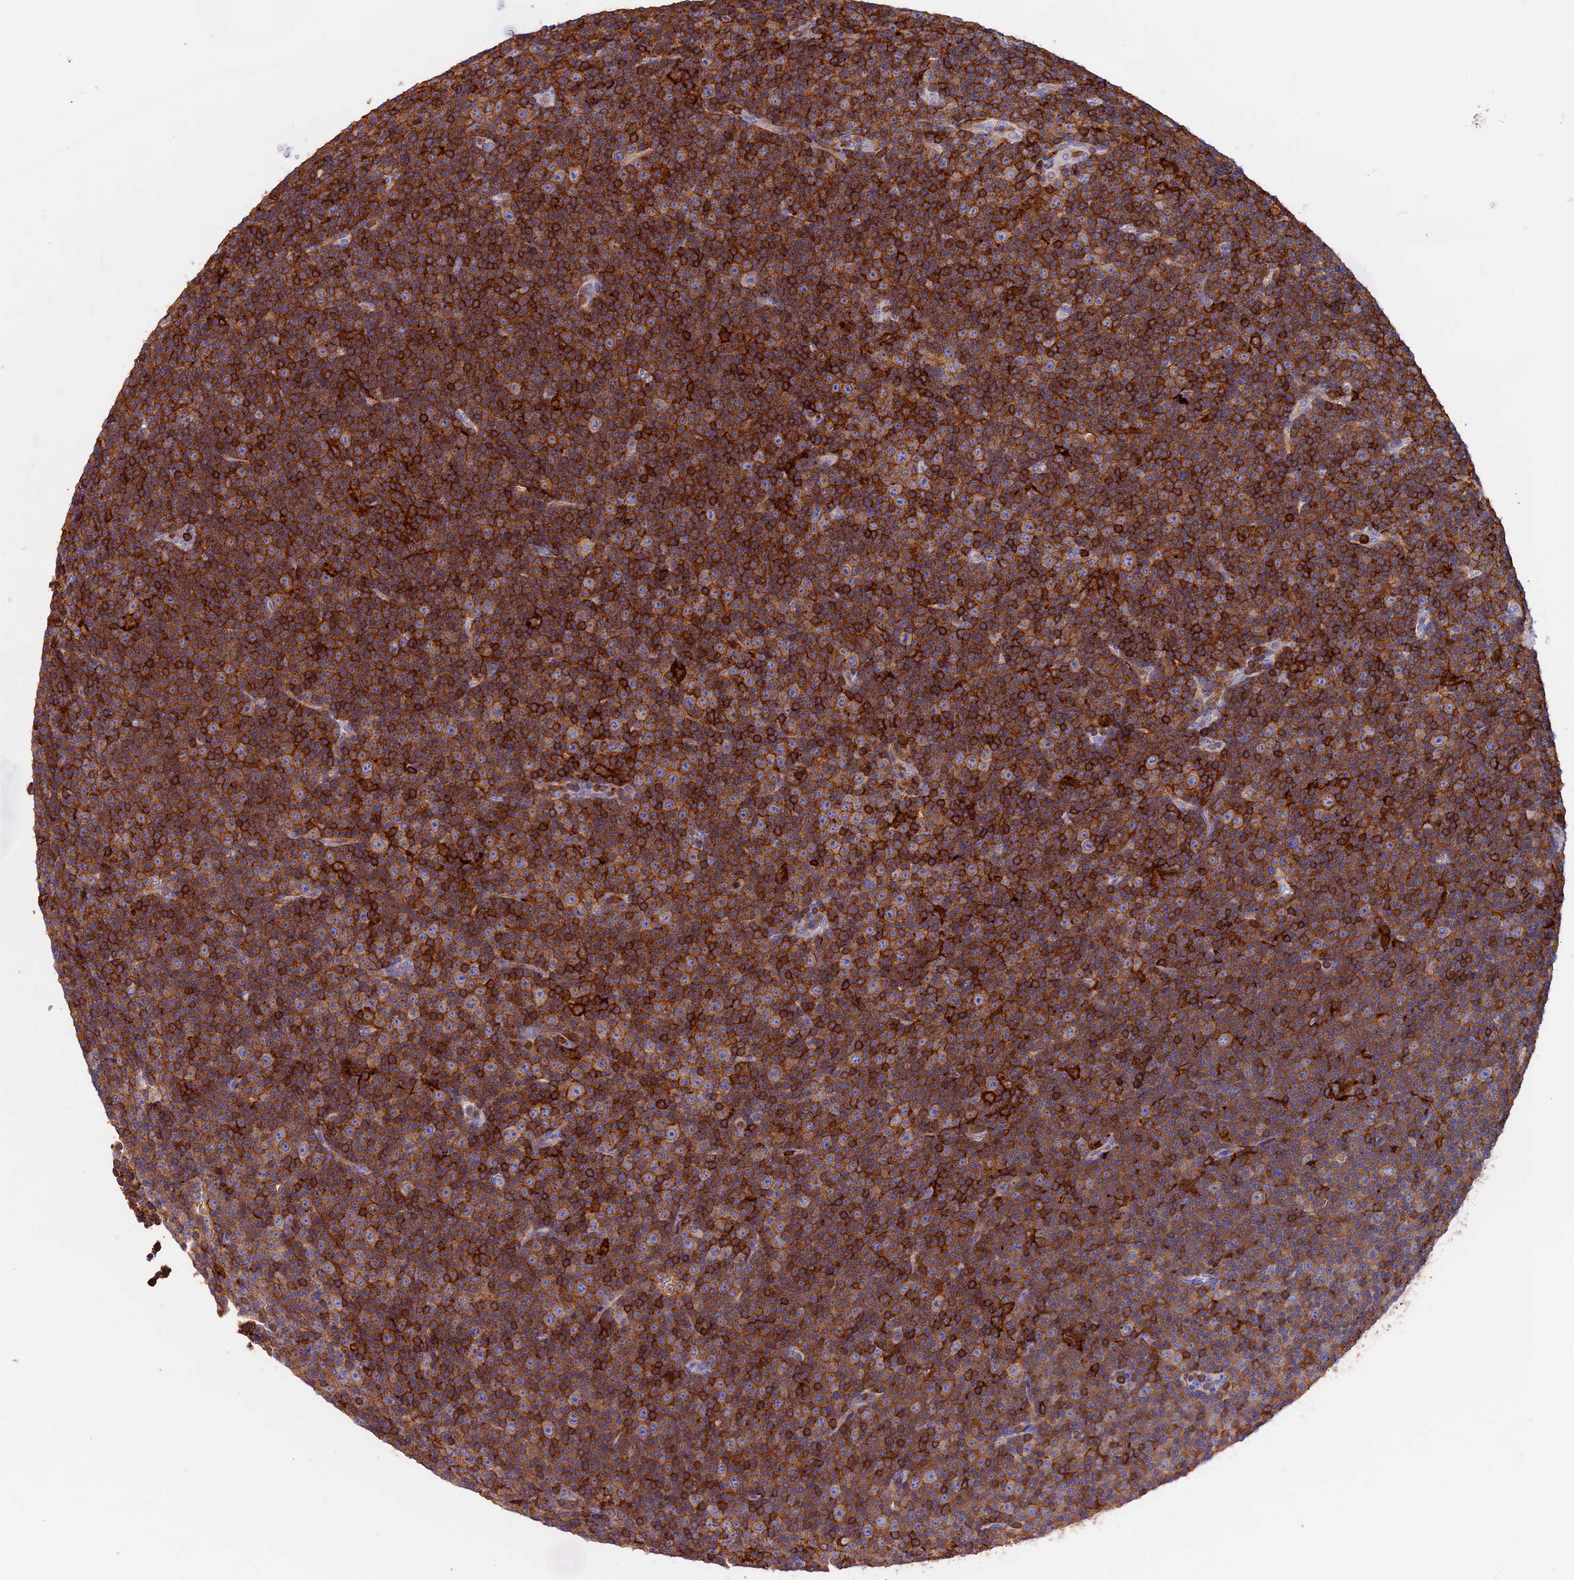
{"staining": {"intensity": "strong", "quantity": "25%-75%", "location": "cytoplasmic/membranous"}, "tissue": "lymphoma", "cell_type": "Tumor cells", "image_type": "cancer", "snomed": [{"axis": "morphology", "description": "Malignant lymphoma, non-Hodgkin's type, Low grade"}, {"axis": "topography", "description": "Lymph node"}], "caption": "Malignant lymphoma, non-Hodgkin's type (low-grade) stained with DAB immunohistochemistry reveals high levels of strong cytoplasmic/membranous positivity in about 25%-75% of tumor cells.", "gene": "ADAT1", "patient": {"sex": "female", "age": 67}}